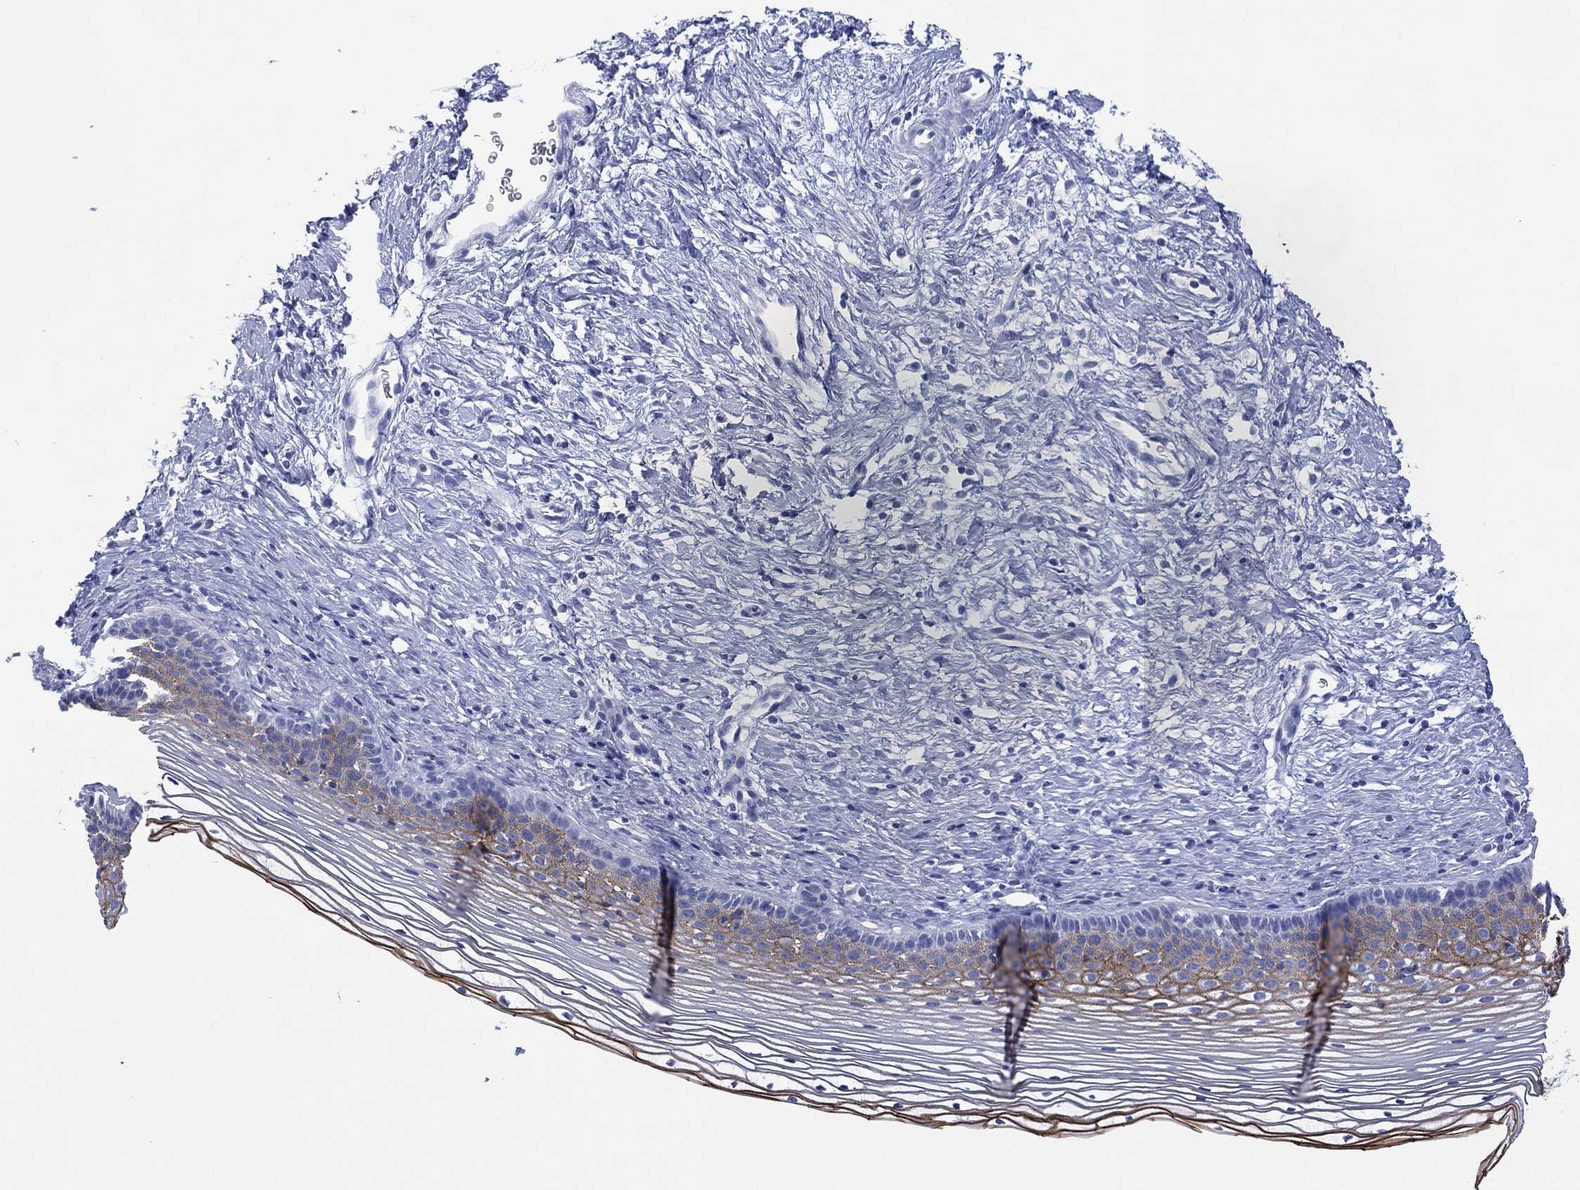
{"staining": {"intensity": "strong", "quantity": "25%-75%", "location": "cytoplasmic/membranous"}, "tissue": "cervix", "cell_type": "Squamous epithelial cells", "image_type": "normal", "snomed": [{"axis": "morphology", "description": "Normal tissue, NOS"}, {"axis": "topography", "description": "Cervix"}], "caption": "Protein staining by IHC demonstrates strong cytoplasmic/membranous expression in about 25%-75% of squamous epithelial cells in normal cervix. (IHC, brightfield microscopy, high magnification).", "gene": "DSG1", "patient": {"sex": "female", "age": 39}}